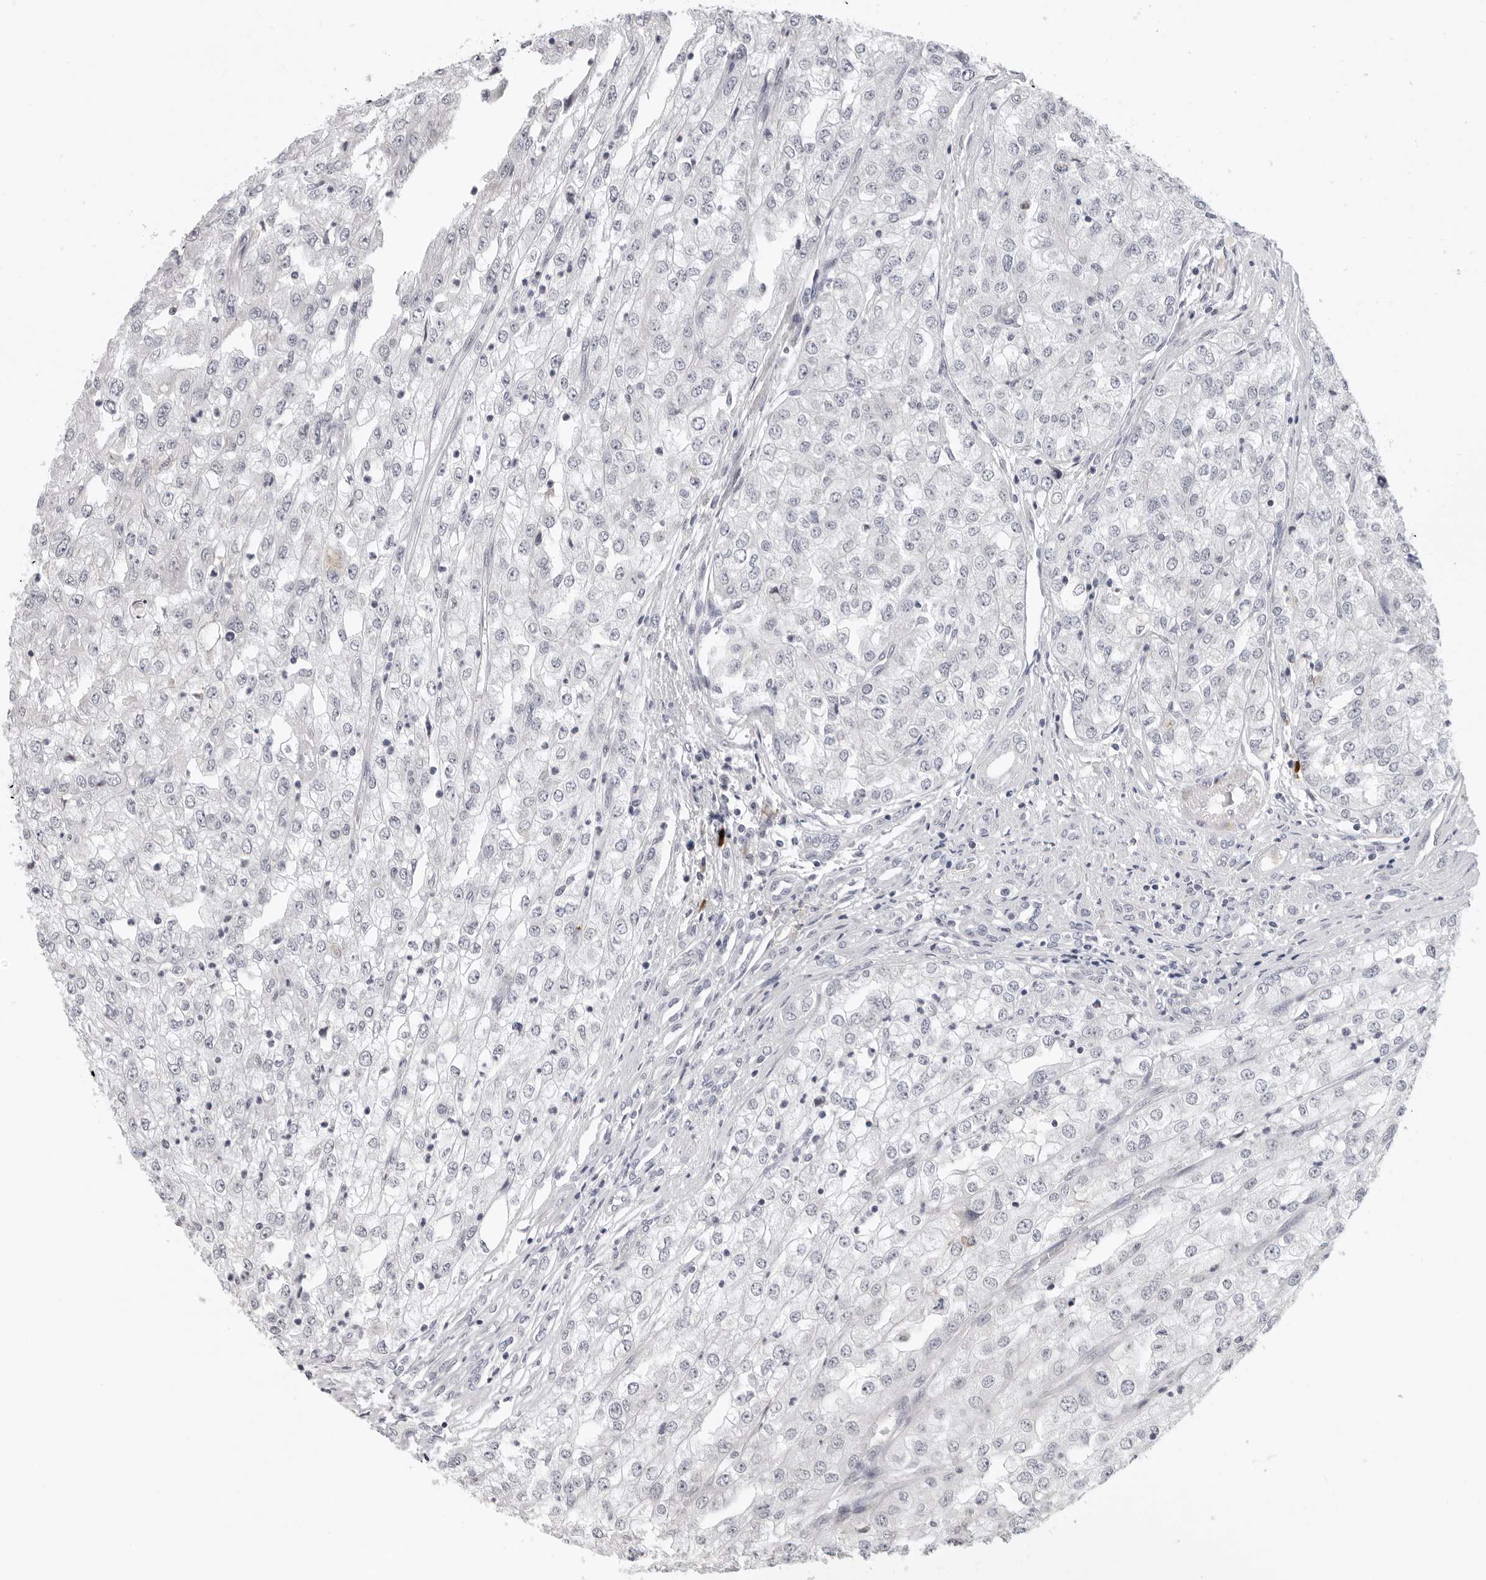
{"staining": {"intensity": "negative", "quantity": "none", "location": "none"}, "tissue": "renal cancer", "cell_type": "Tumor cells", "image_type": "cancer", "snomed": [{"axis": "morphology", "description": "Adenocarcinoma, NOS"}, {"axis": "topography", "description": "Kidney"}], "caption": "Renal adenocarcinoma was stained to show a protein in brown. There is no significant staining in tumor cells.", "gene": "ZNF502", "patient": {"sex": "female", "age": 54}}